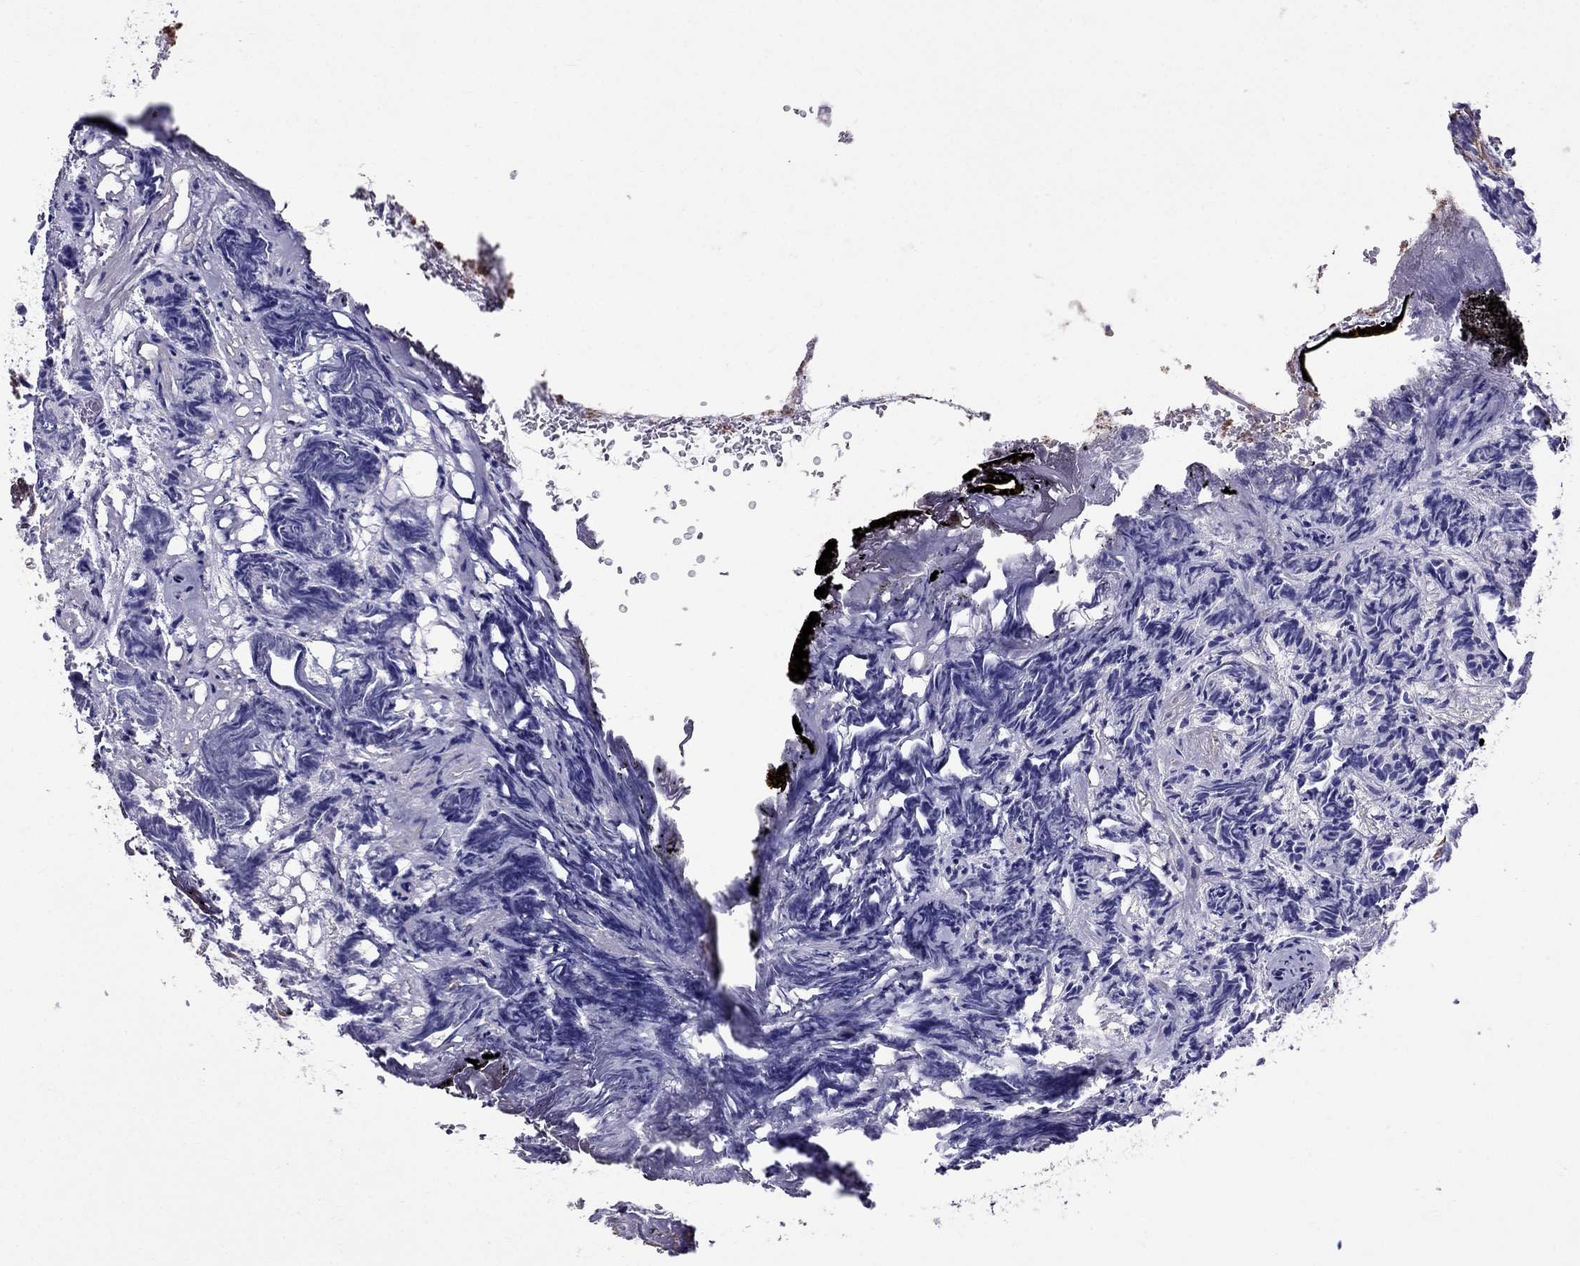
{"staining": {"intensity": "negative", "quantity": "none", "location": "none"}, "tissue": "prostate cancer", "cell_type": "Tumor cells", "image_type": "cancer", "snomed": [{"axis": "morphology", "description": "Adenocarcinoma, High grade"}, {"axis": "topography", "description": "Prostate"}], "caption": "Tumor cells show no significant protein expression in adenocarcinoma (high-grade) (prostate).", "gene": "GPR50", "patient": {"sex": "male", "age": 84}}